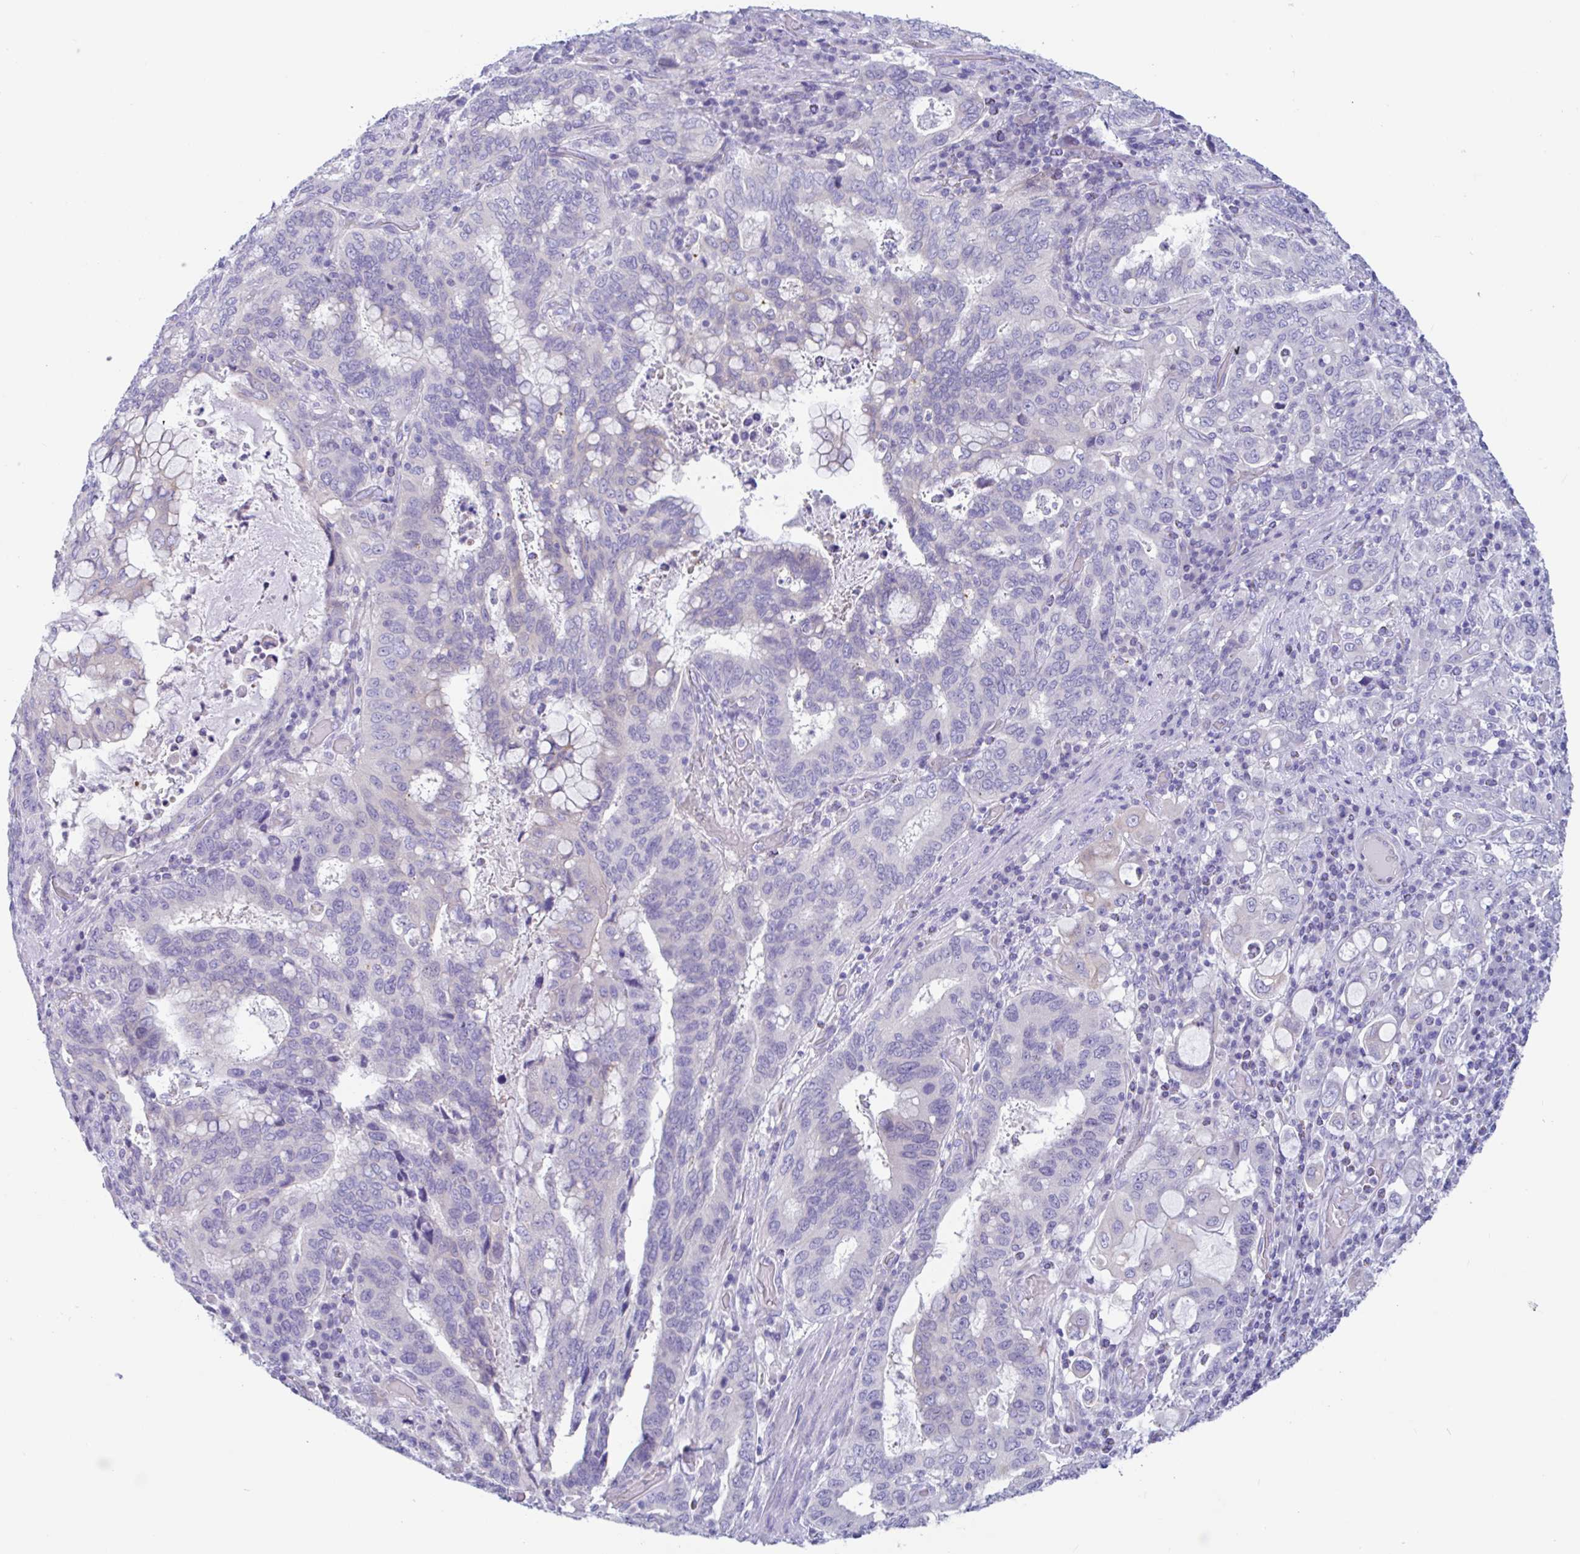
{"staining": {"intensity": "weak", "quantity": "<25%", "location": "cytoplasmic/membranous"}, "tissue": "stomach cancer", "cell_type": "Tumor cells", "image_type": "cancer", "snomed": [{"axis": "morphology", "description": "Adenocarcinoma, NOS"}, {"axis": "topography", "description": "Stomach, upper"}, {"axis": "topography", "description": "Stomach"}], "caption": "Immunohistochemistry (IHC) image of human stomach cancer (adenocarcinoma) stained for a protein (brown), which exhibits no positivity in tumor cells.", "gene": "OR6N2", "patient": {"sex": "male", "age": 62}}